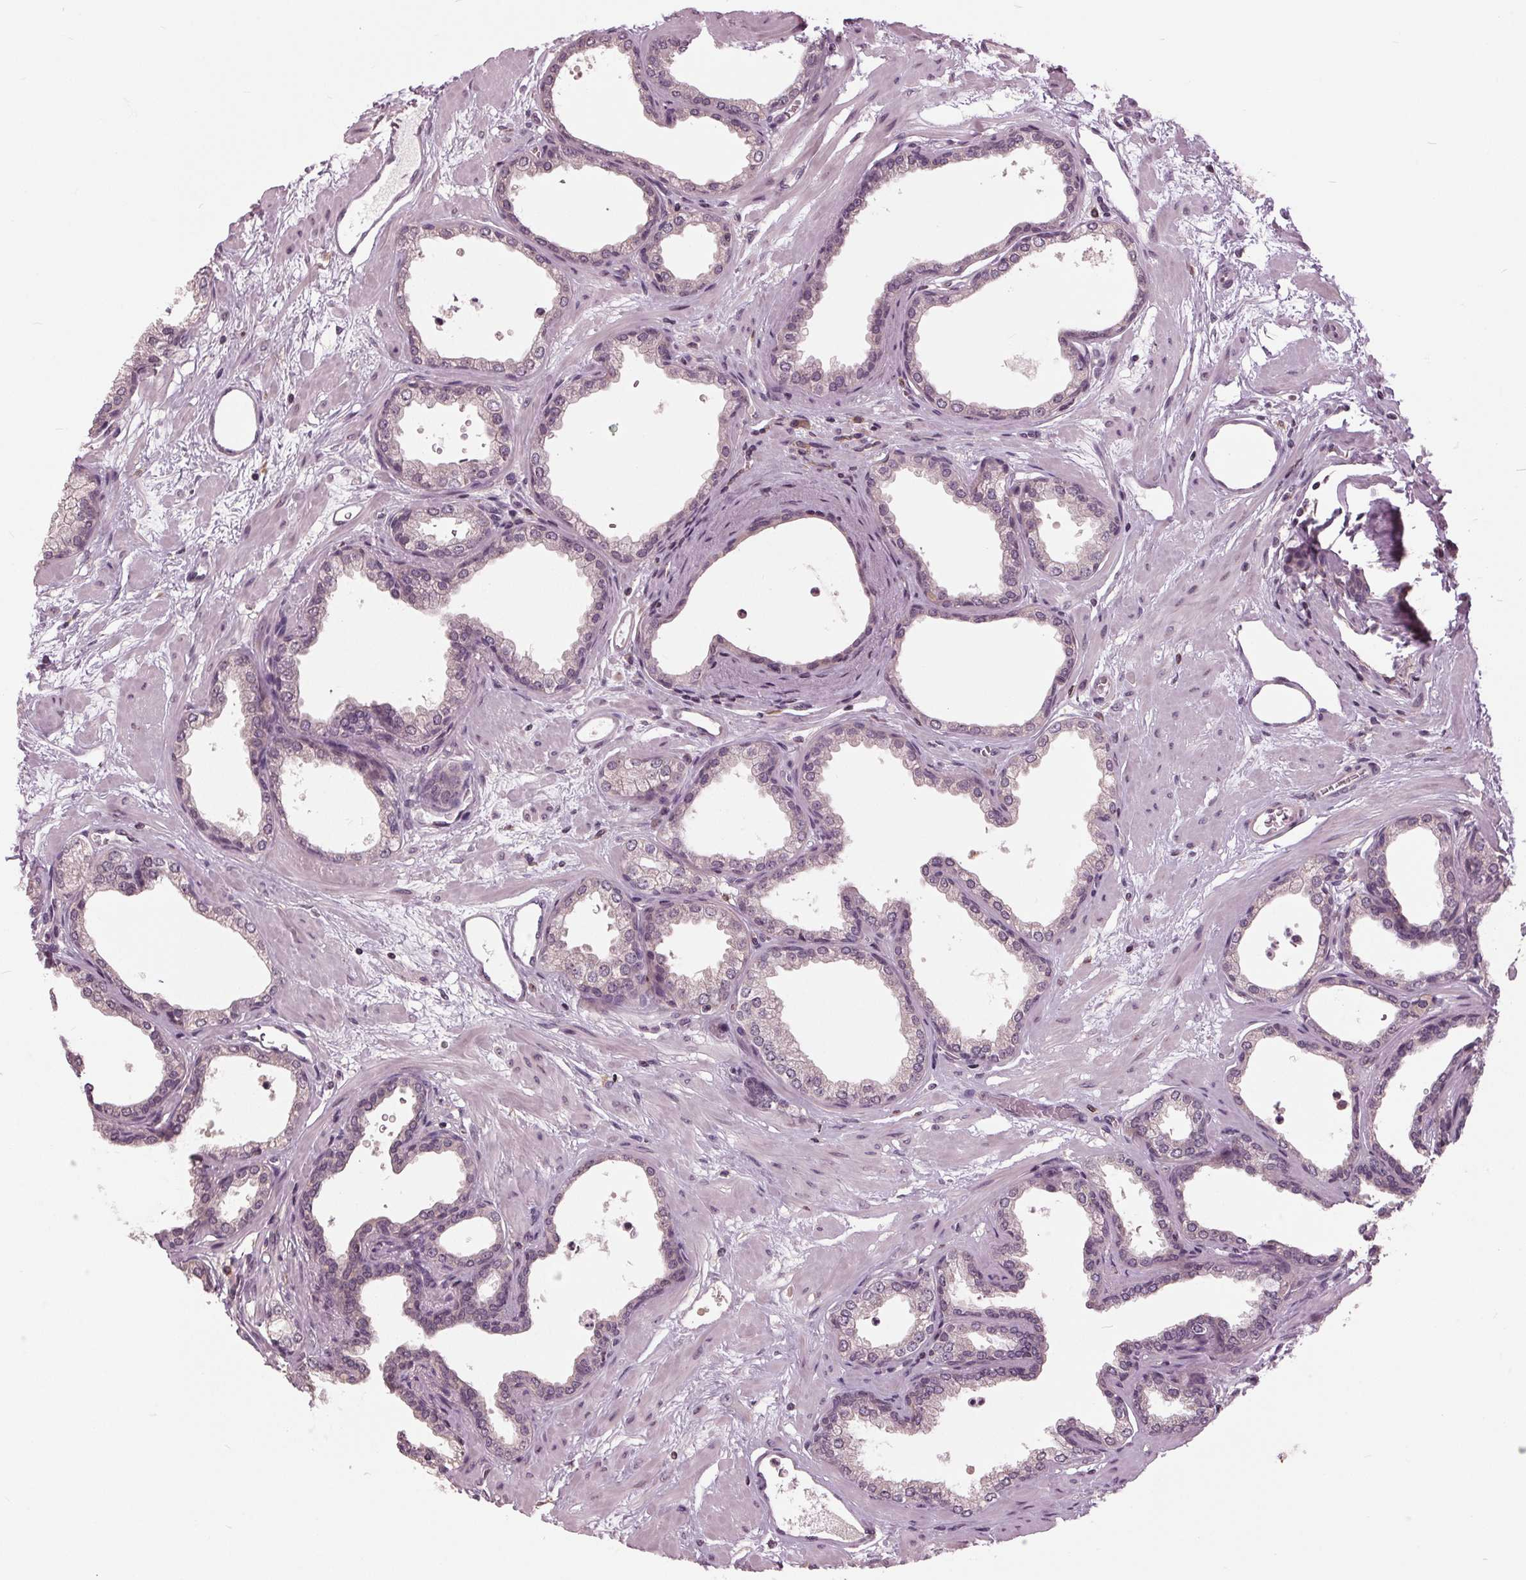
{"staining": {"intensity": "negative", "quantity": "none", "location": "none"}, "tissue": "prostate", "cell_type": "Glandular cells", "image_type": "normal", "snomed": [{"axis": "morphology", "description": "Normal tissue, NOS"}, {"axis": "topography", "description": "Prostate"}], "caption": "Image shows no protein staining in glandular cells of benign prostate. (DAB immunohistochemistry with hematoxylin counter stain).", "gene": "SIGLEC6", "patient": {"sex": "male", "age": 37}}